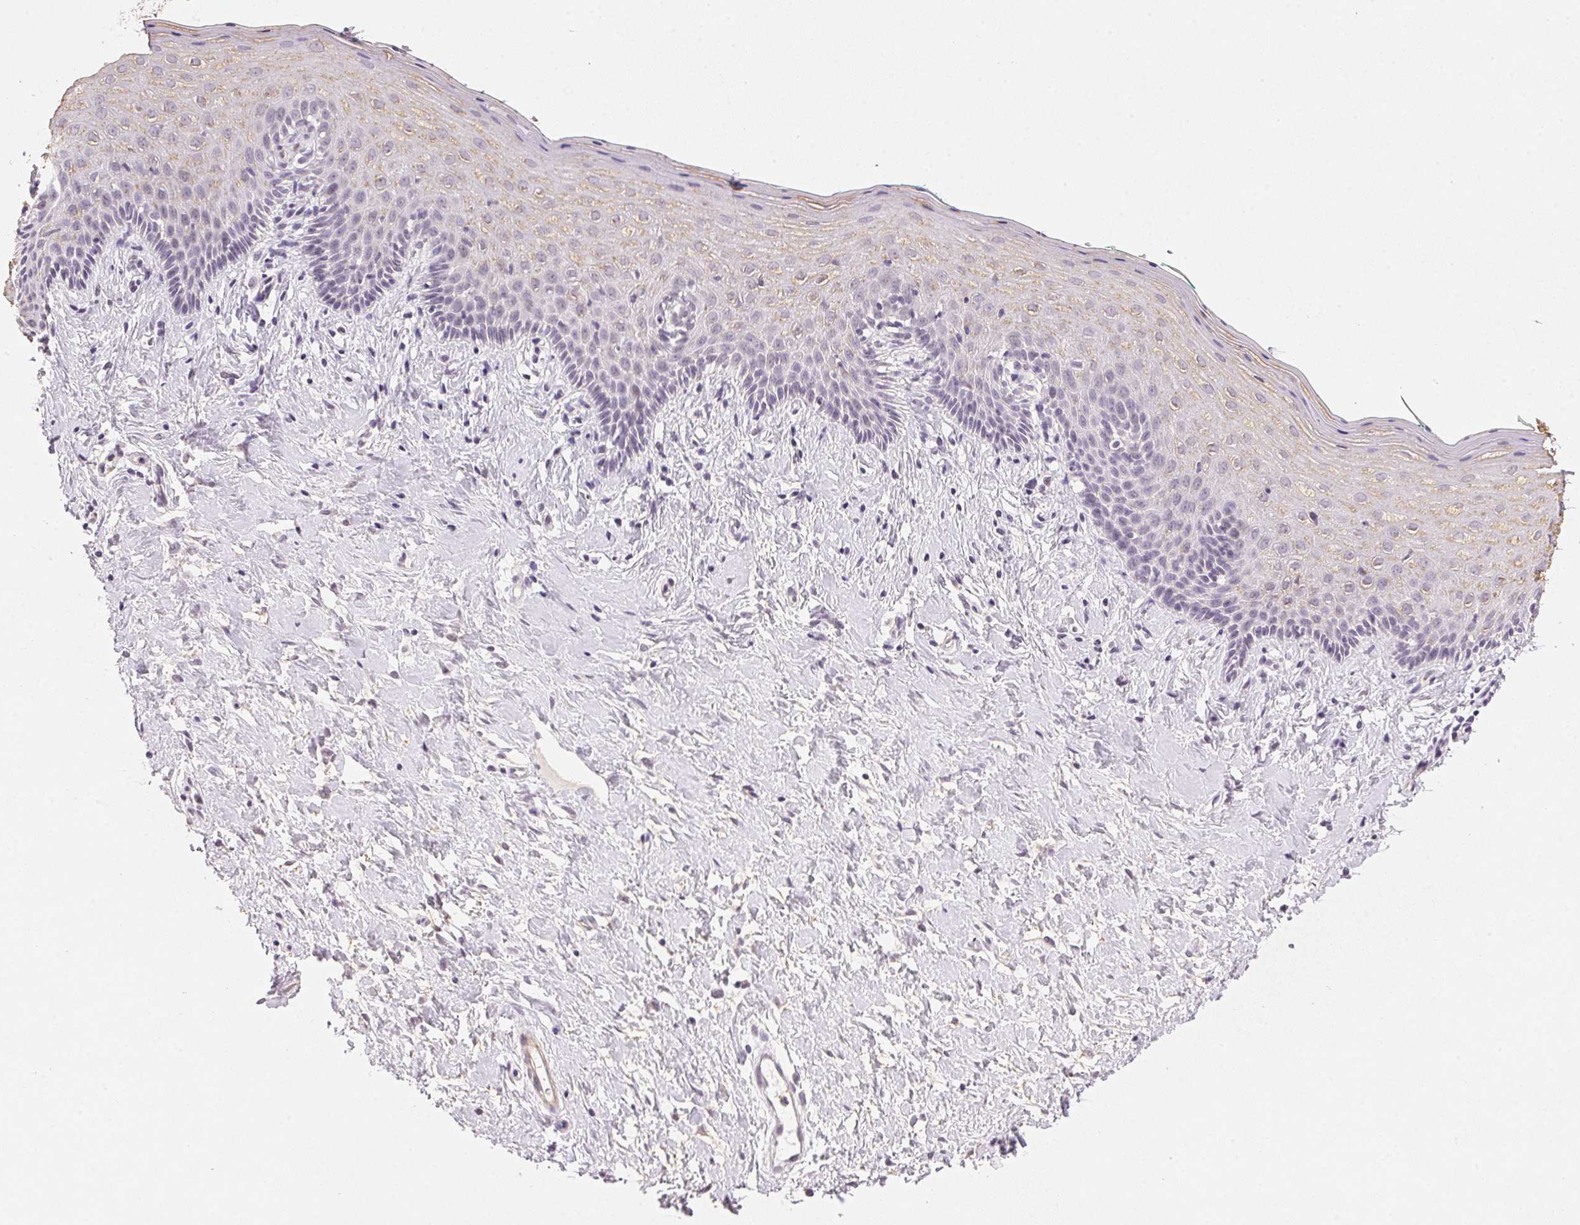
{"staining": {"intensity": "weak", "quantity": "<25%", "location": "cytoplasmic/membranous"}, "tissue": "vagina", "cell_type": "Squamous epithelial cells", "image_type": "normal", "snomed": [{"axis": "morphology", "description": "Normal tissue, NOS"}, {"axis": "topography", "description": "Vagina"}], "caption": "The photomicrograph exhibits no staining of squamous epithelial cells in benign vagina.", "gene": "SMTN", "patient": {"sex": "female", "age": 42}}